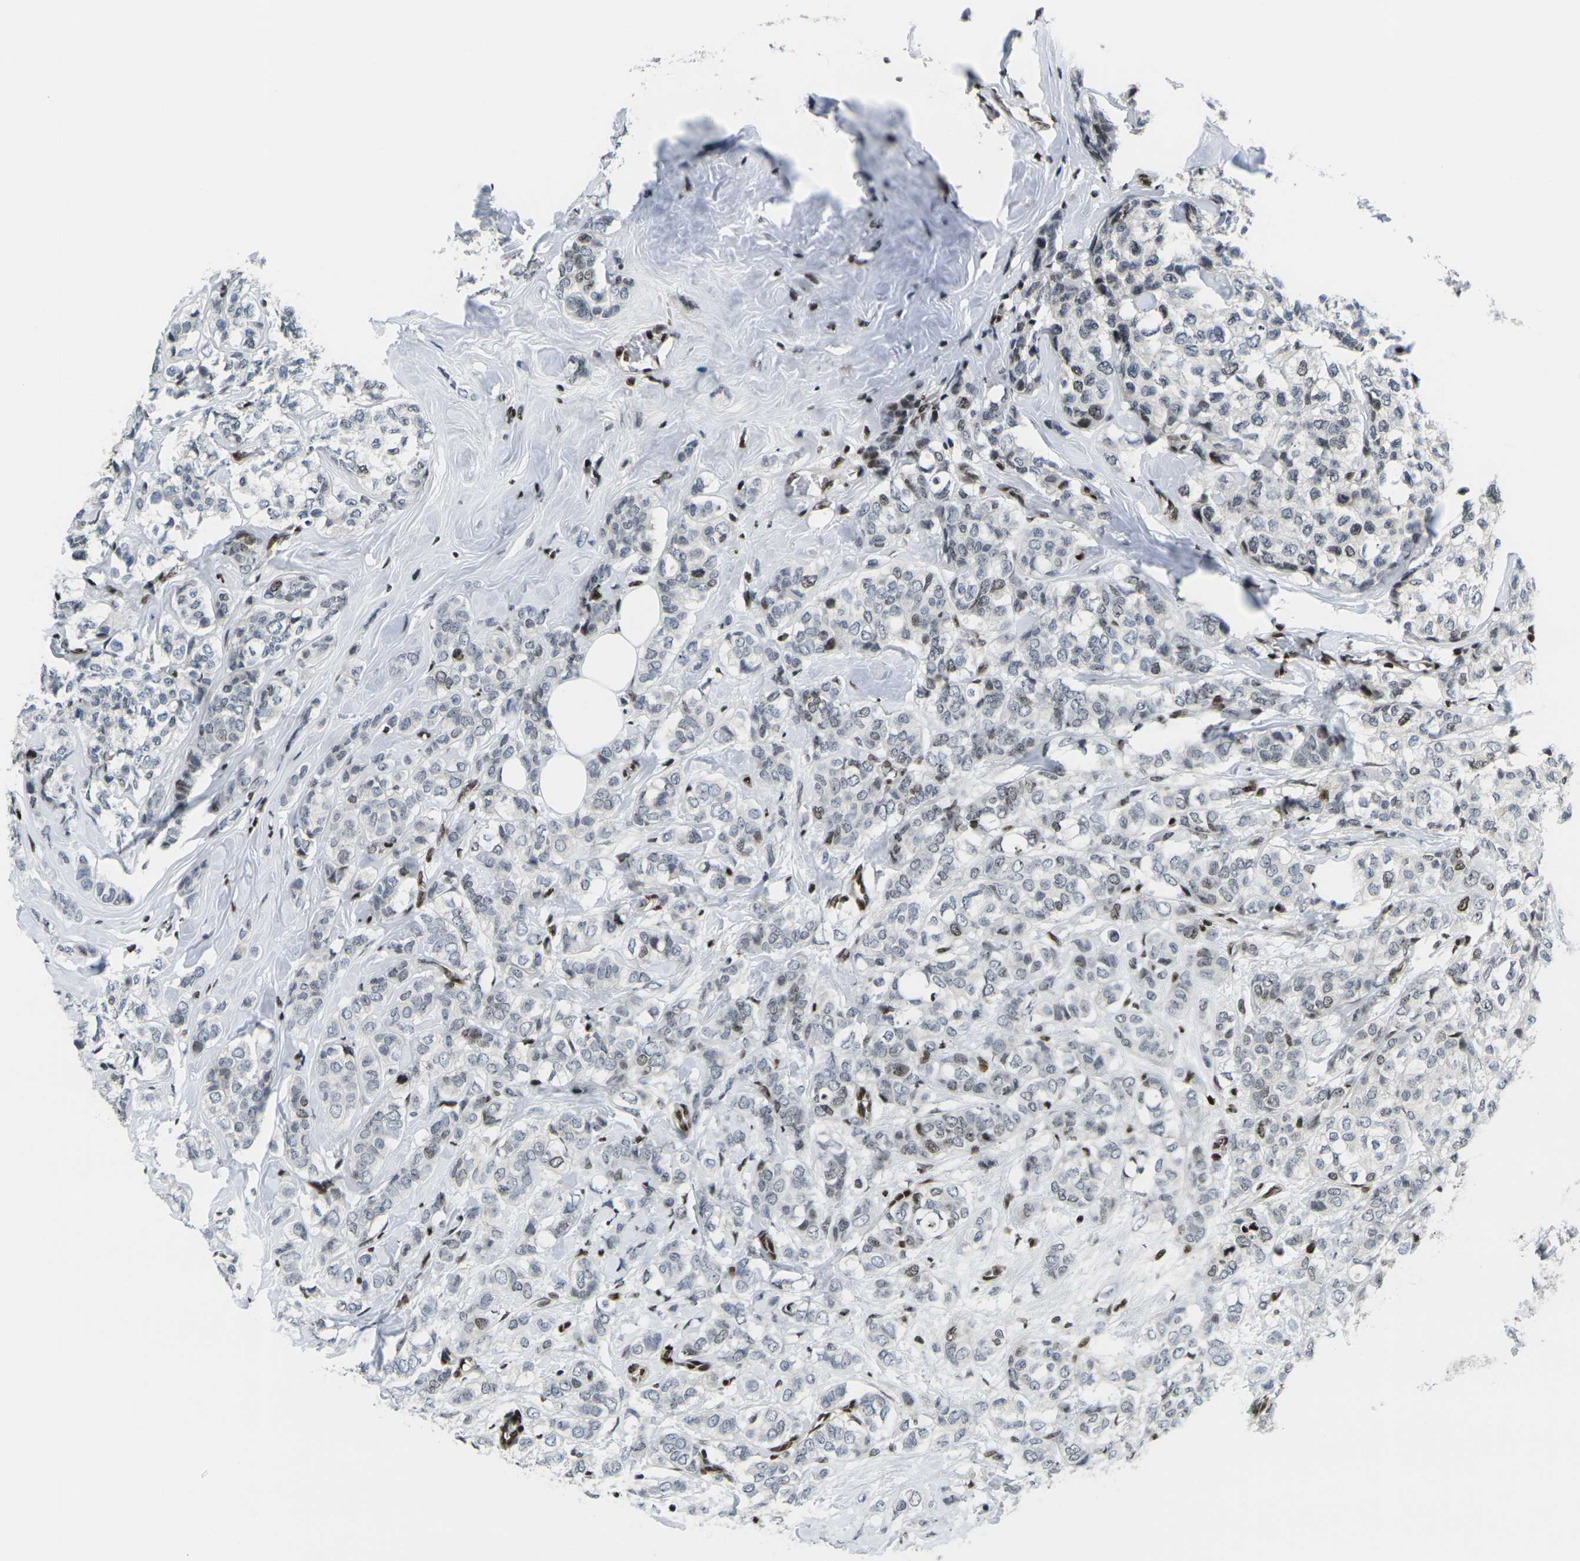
{"staining": {"intensity": "weak", "quantity": "<25%", "location": "nuclear"}, "tissue": "breast cancer", "cell_type": "Tumor cells", "image_type": "cancer", "snomed": [{"axis": "morphology", "description": "Lobular carcinoma"}, {"axis": "topography", "description": "Breast"}], "caption": "A high-resolution histopathology image shows immunohistochemistry (IHC) staining of breast lobular carcinoma, which exhibits no significant expression in tumor cells. Brightfield microscopy of IHC stained with DAB (brown) and hematoxylin (blue), captured at high magnification.", "gene": "H1-10", "patient": {"sex": "female", "age": 60}}